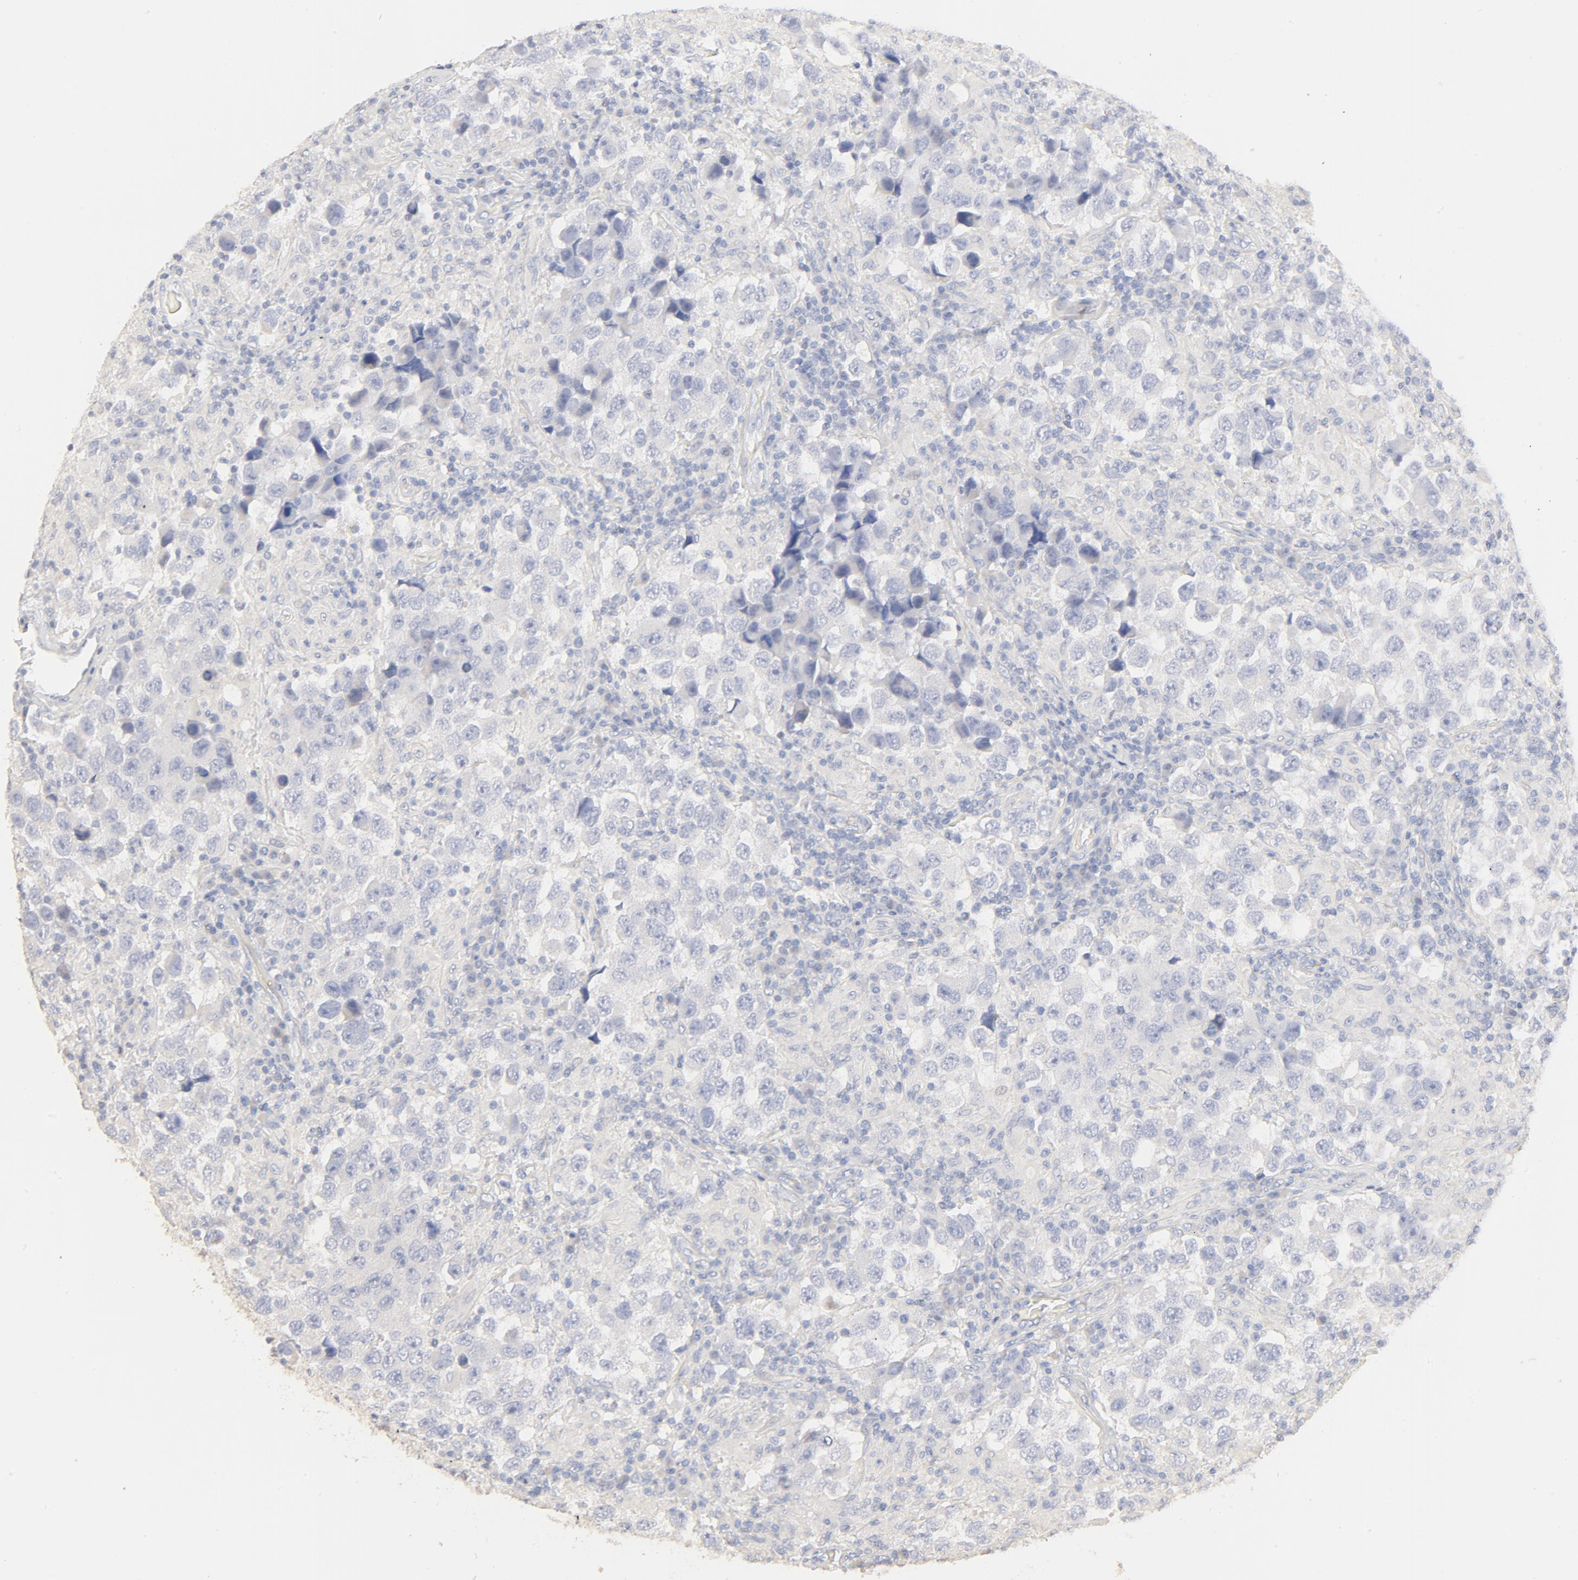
{"staining": {"intensity": "negative", "quantity": "none", "location": "none"}, "tissue": "testis cancer", "cell_type": "Tumor cells", "image_type": "cancer", "snomed": [{"axis": "morphology", "description": "Carcinoma, Embryonal, NOS"}, {"axis": "topography", "description": "Testis"}], "caption": "Micrograph shows no protein positivity in tumor cells of testis cancer (embryonal carcinoma) tissue.", "gene": "FCGBP", "patient": {"sex": "male", "age": 21}}